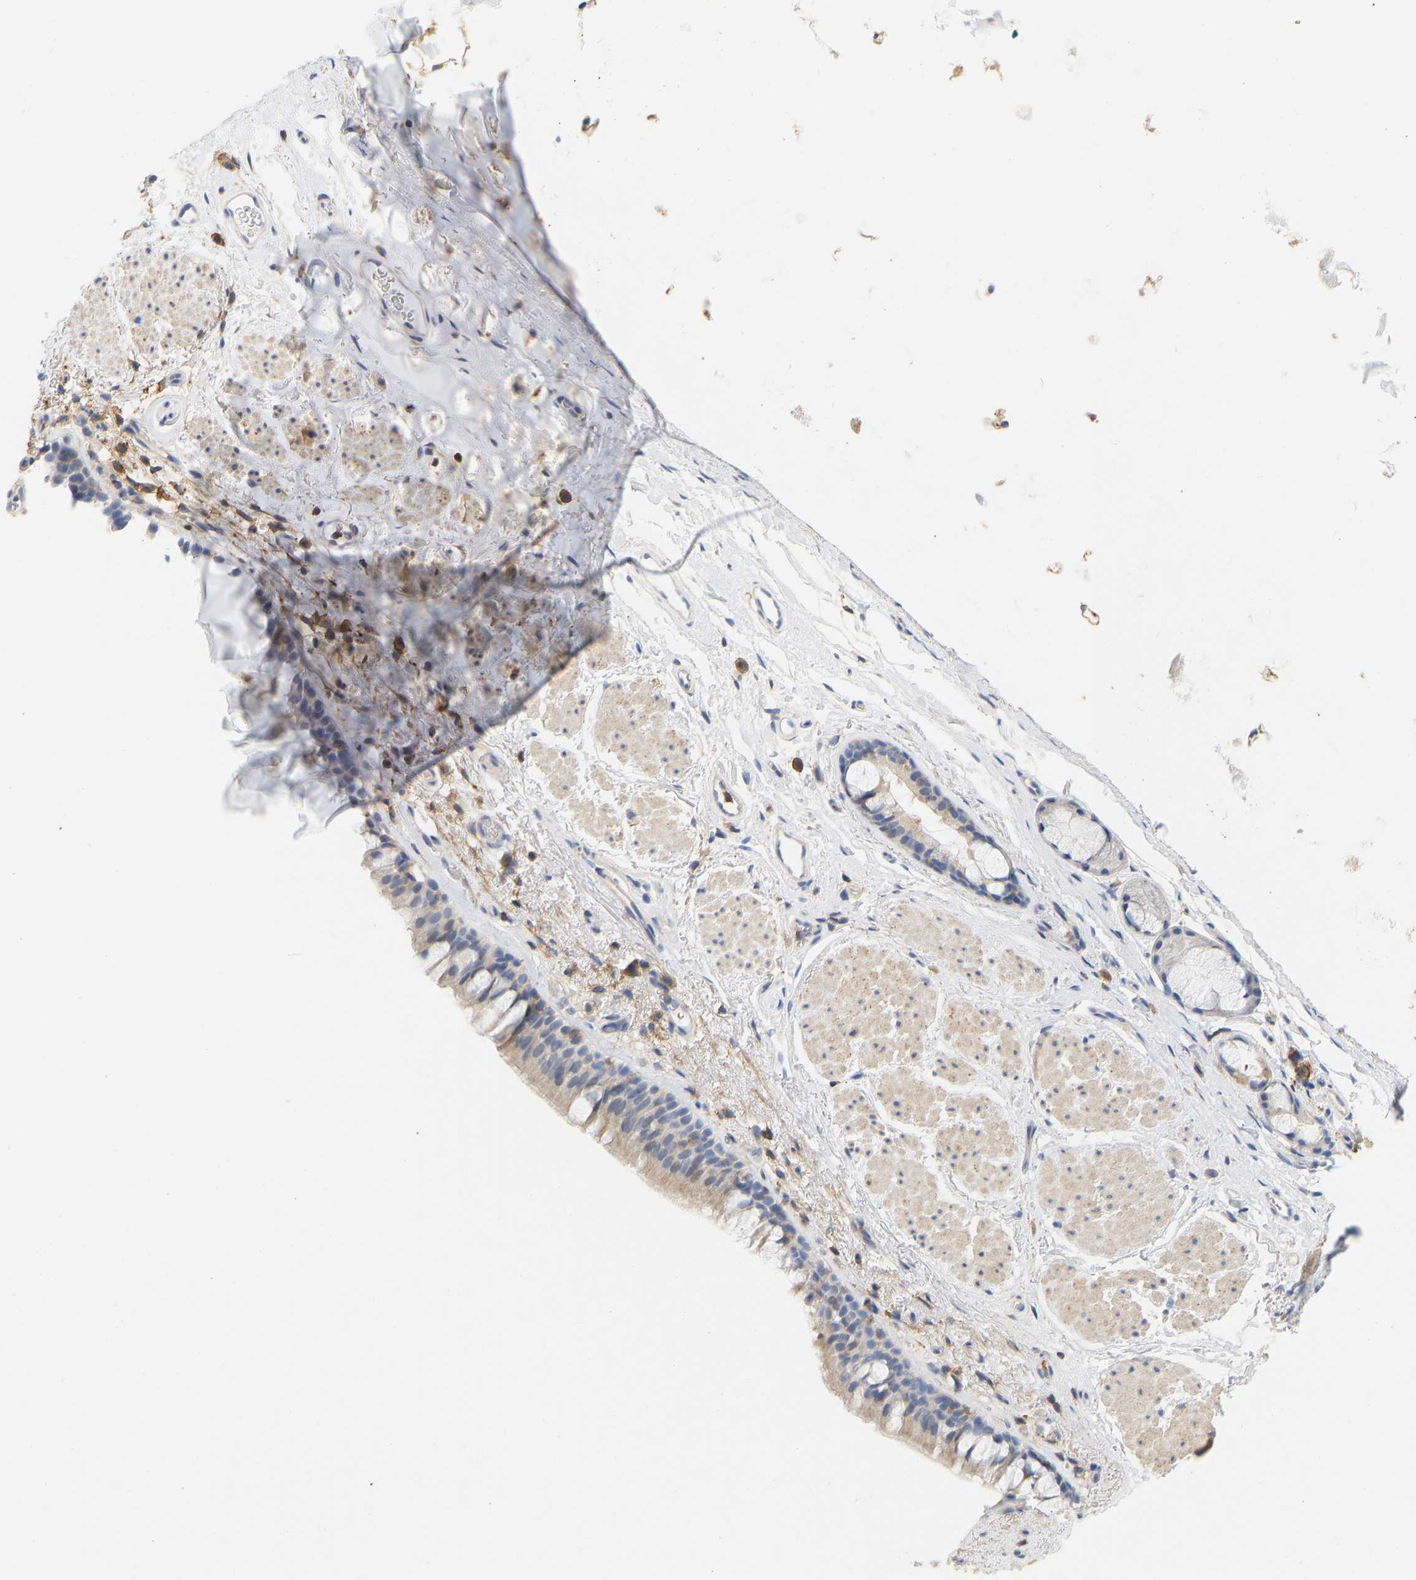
{"staining": {"intensity": "weak", "quantity": ">75%", "location": "cytoplasmic/membranous"}, "tissue": "bronchus", "cell_type": "Respiratory epithelial cells", "image_type": "normal", "snomed": [{"axis": "morphology", "description": "Normal tissue, NOS"}, {"axis": "topography", "description": "Cartilage tissue"}, {"axis": "topography", "description": "Bronchus"}], "caption": "DAB (3,3'-diaminobenzidine) immunohistochemical staining of benign human bronchus reveals weak cytoplasmic/membranous protein positivity in approximately >75% of respiratory epithelial cells.", "gene": "BVES", "patient": {"sex": "female", "age": 53}}